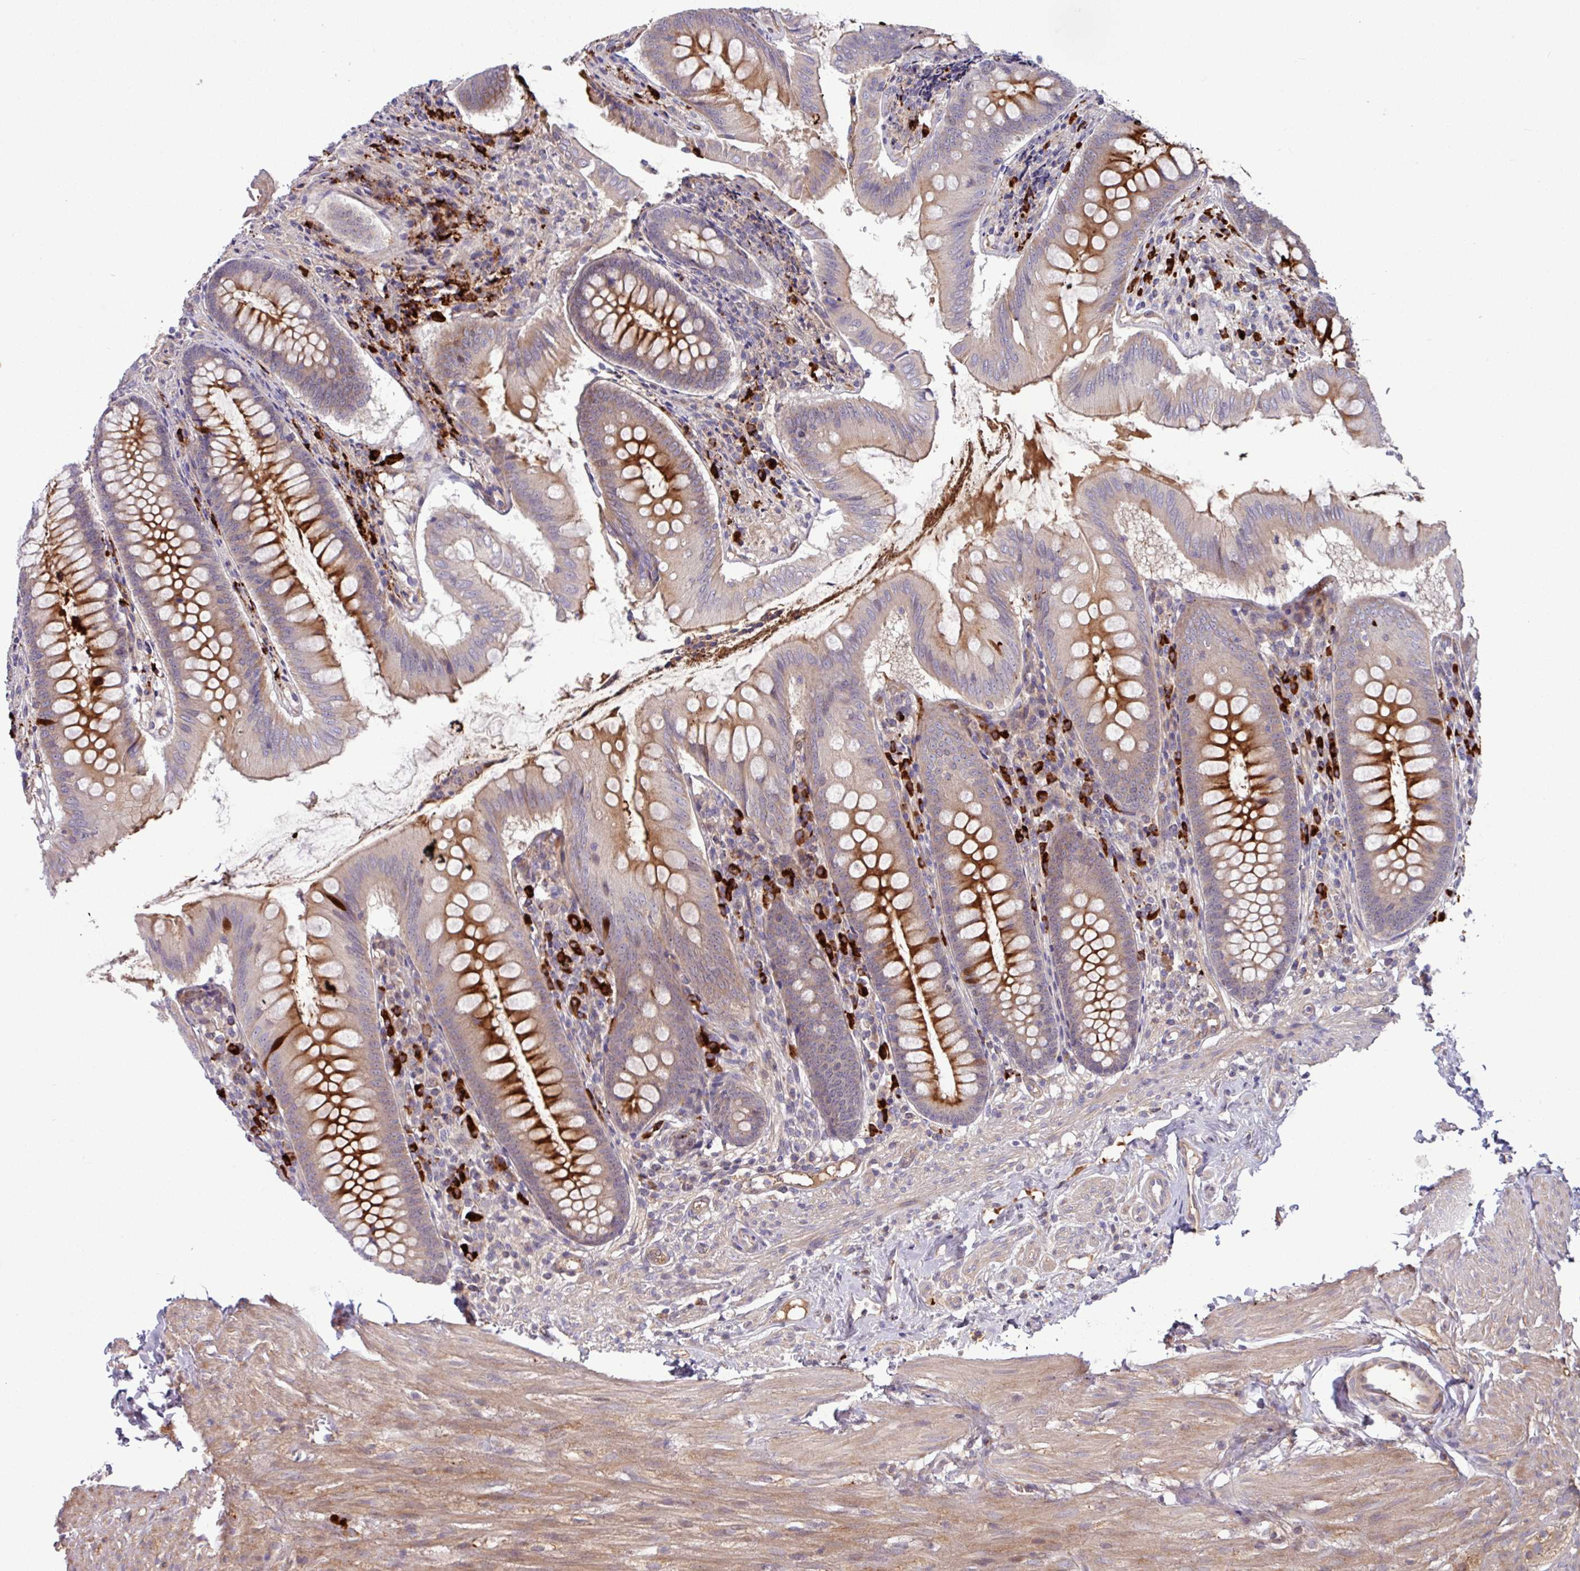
{"staining": {"intensity": "strong", "quantity": "25%-75%", "location": "cytoplasmic/membranous"}, "tissue": "appendix", "cell_type": "Glandular cells", "image_type": "normal", "snomed": [{"axis": "morphology", "description": "Normal tissue, NOS"}, {"axis": "topography", "description": "Appendix"}], "caption": "Strong cytoplasmic/membranous expression for a protein is appreciated in approximately 25%-75% of glandular cells of benign appendix using immunohistochemistry.", "gene": "B4GALNT4", "patient": {"sex": "female", "age": 51}}